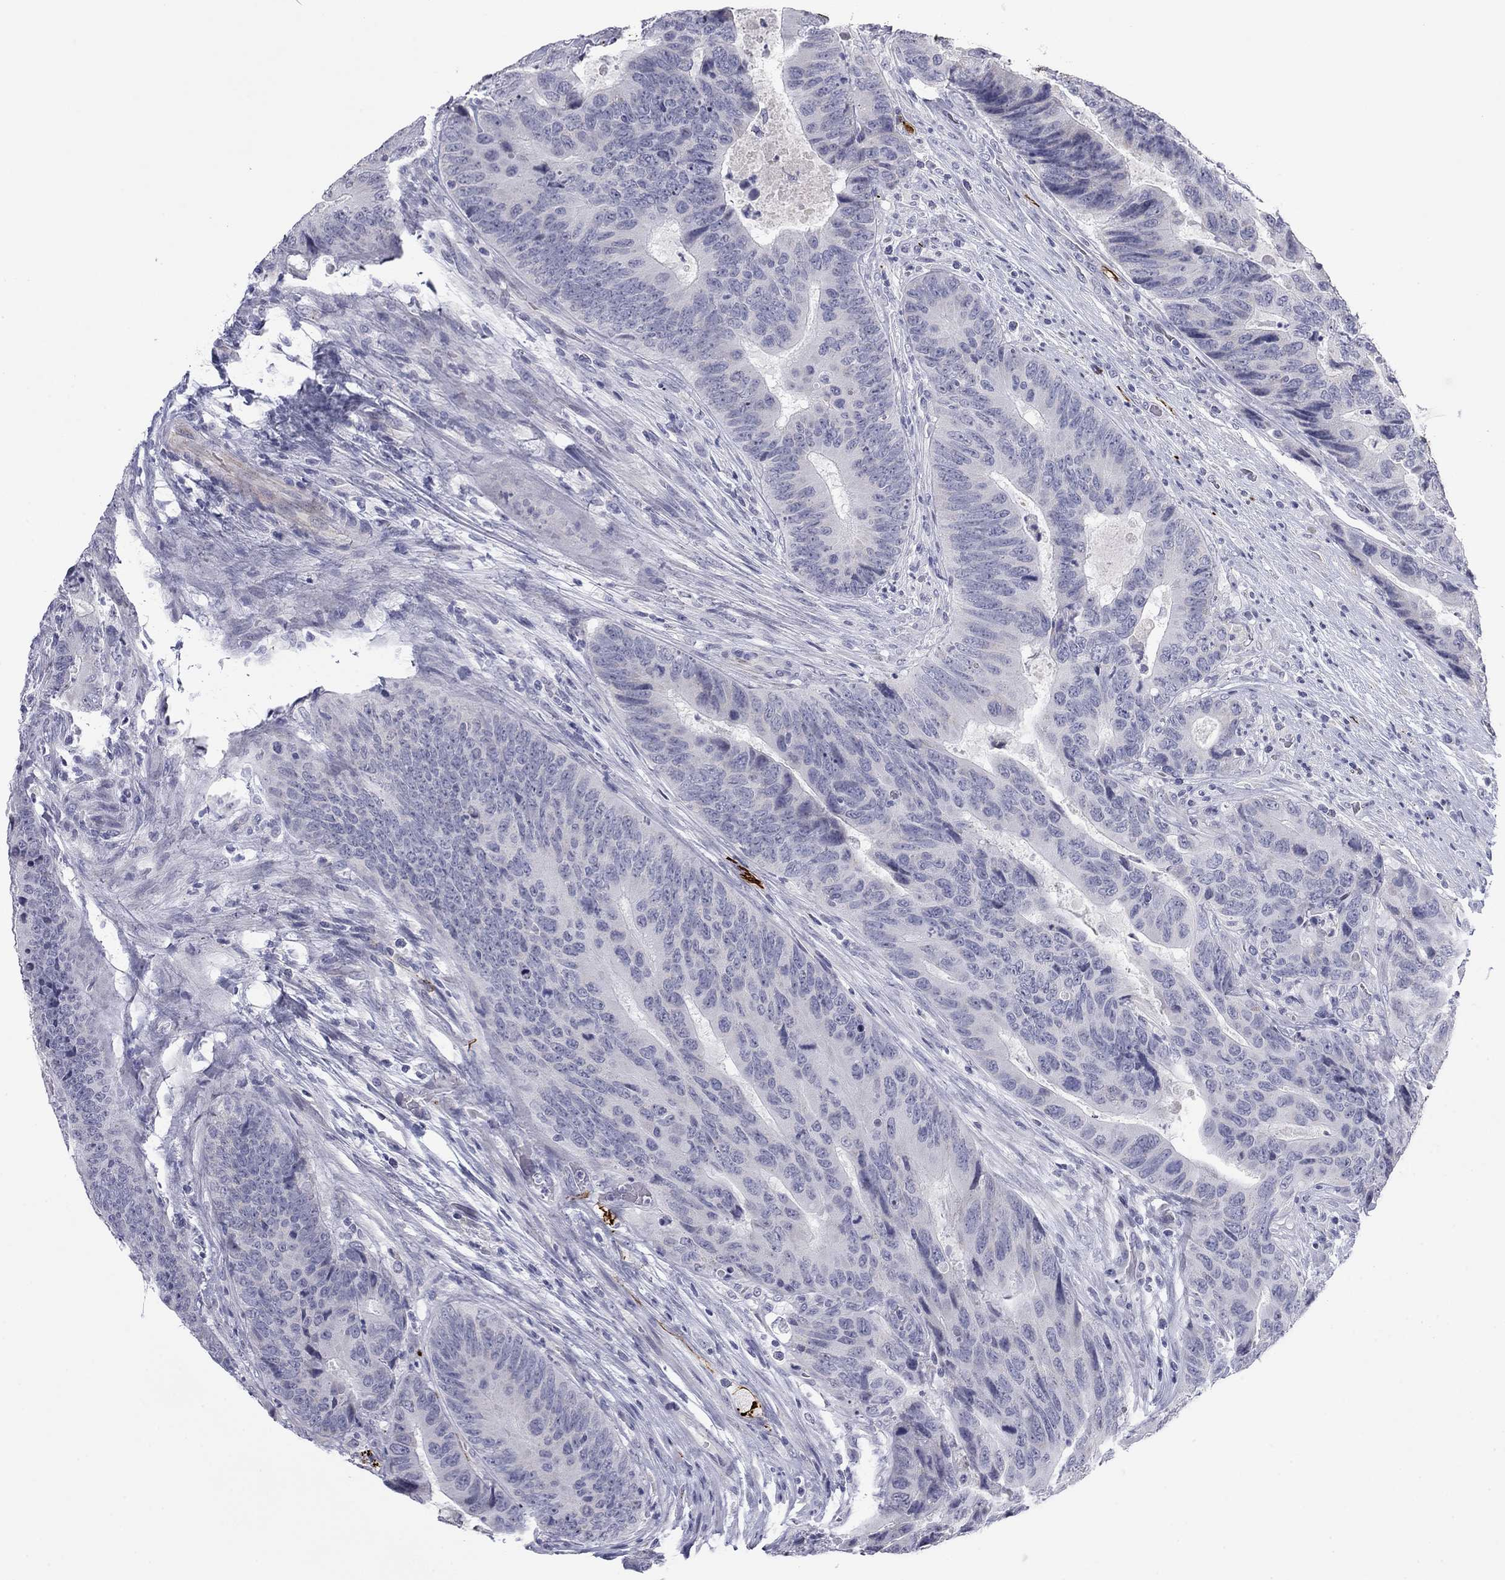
{"staining": {"intensity": "negative", "quantity": "none", "location": "none"}, "tissue": "colorectal cancer", "cell_type": "Tumor cells", "image_type": "cancer", "snomed": [{"axis": "morphology", "description": "Adenocarcinoma, NOS"}, {"axis": "topography", "description": "Colon"}], "caption": "A high-resolution photomicrograph shows immunohistochemistry (IHC) staining of colorectal cancer, which reveals no significant staining in tumor cells.", "gene": "PRPH", "patient": {"sex": "female", "age": 56}}